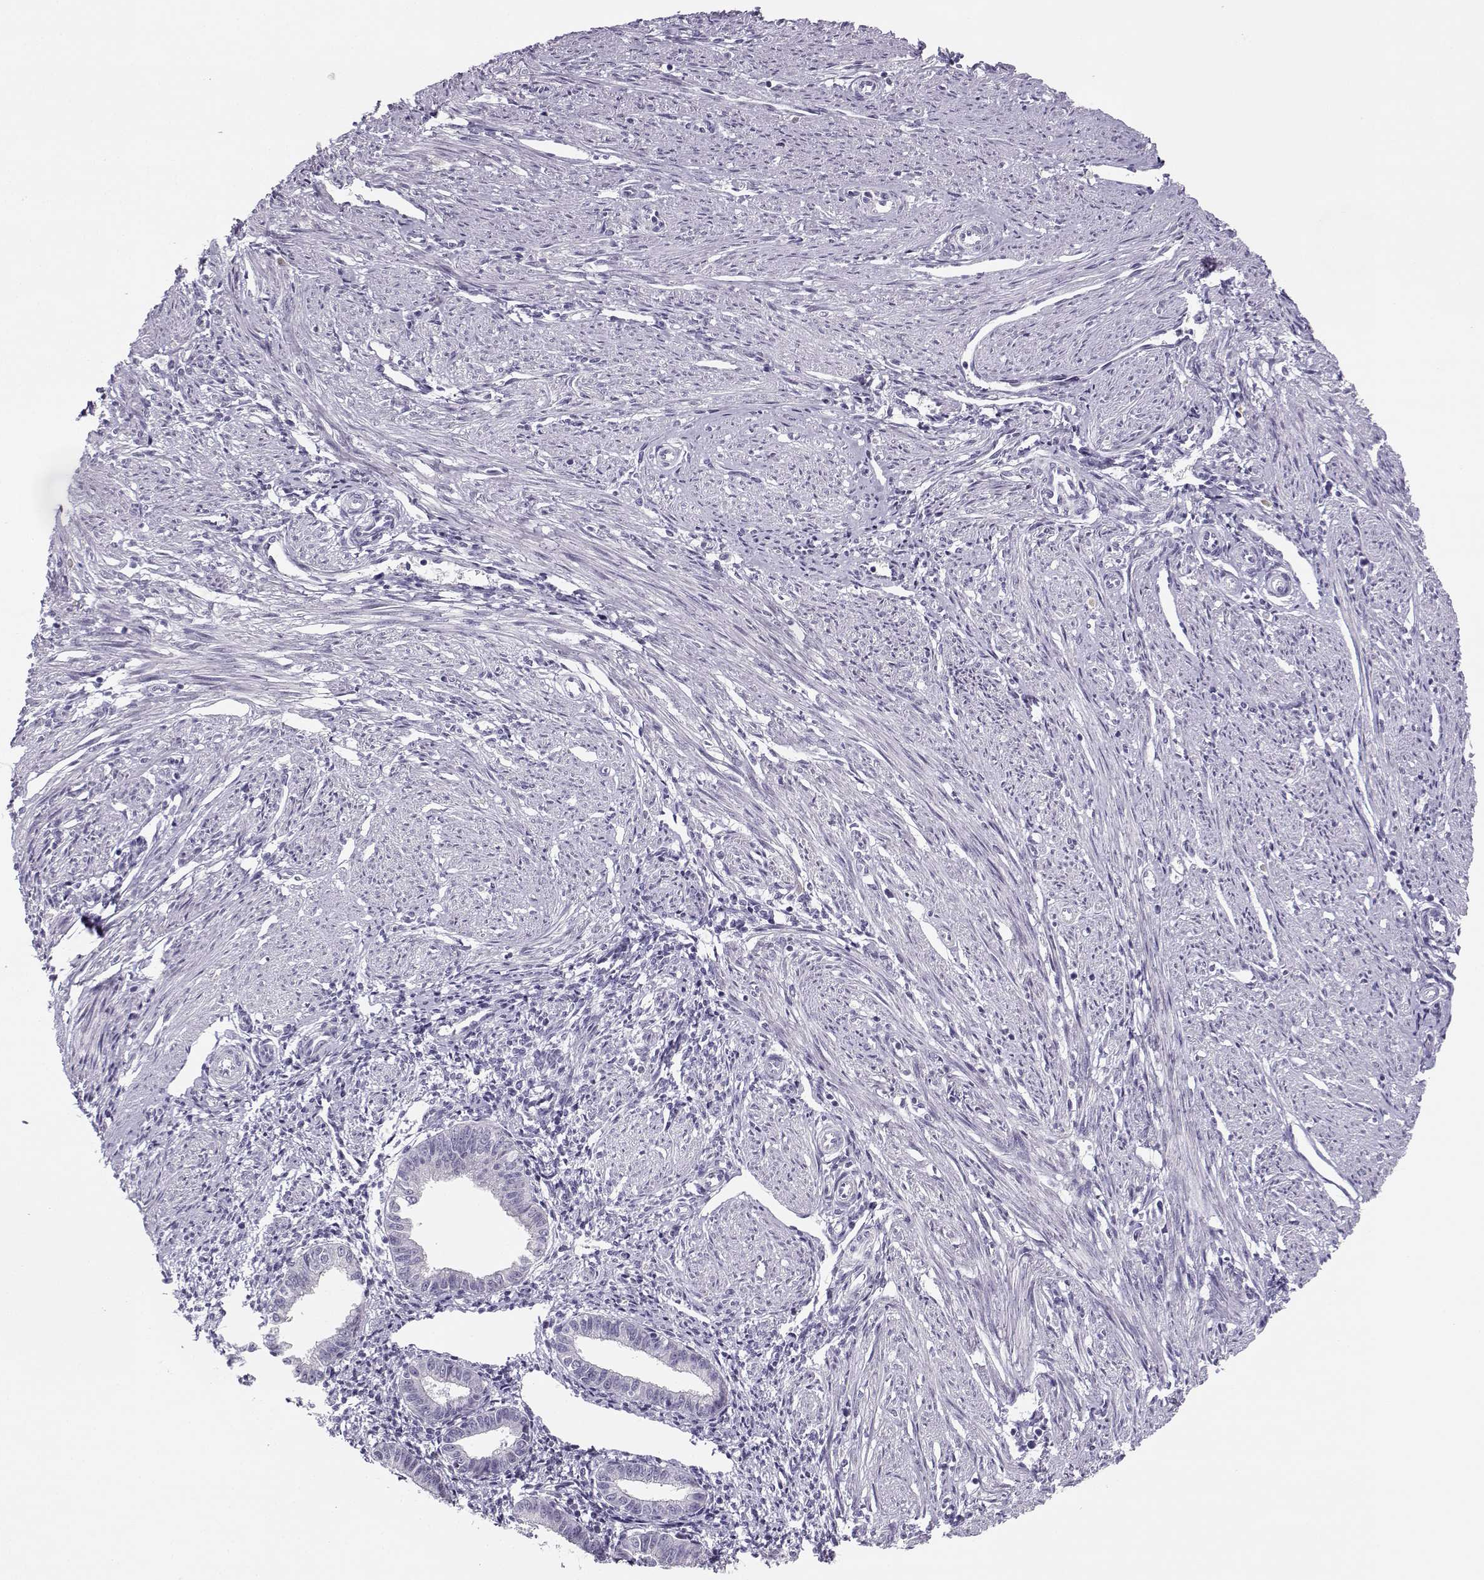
{"staining": {"intensity": "negative", "quantity": "none", "location": "none"}, "tissue": "endometrium", "cell_type": "Cells in endometrial stroma", "image_type": "normal", "snomed": [{"axis": "morphology", "description": "Normal tissue, NOS"}, {"axis": "topography", "description": "Endometrium"}], "caption": "Endometrium was stained to show a protein in brown. There is no significant positivity in cells in endometrial stroma. (DAB (3,3'-diaminobenzidine) immunohistochemistry visualized using brightfield microscopy, high magnification).", "gene": "CFAP77", "patient": {"sex": "female", "age": 37}}